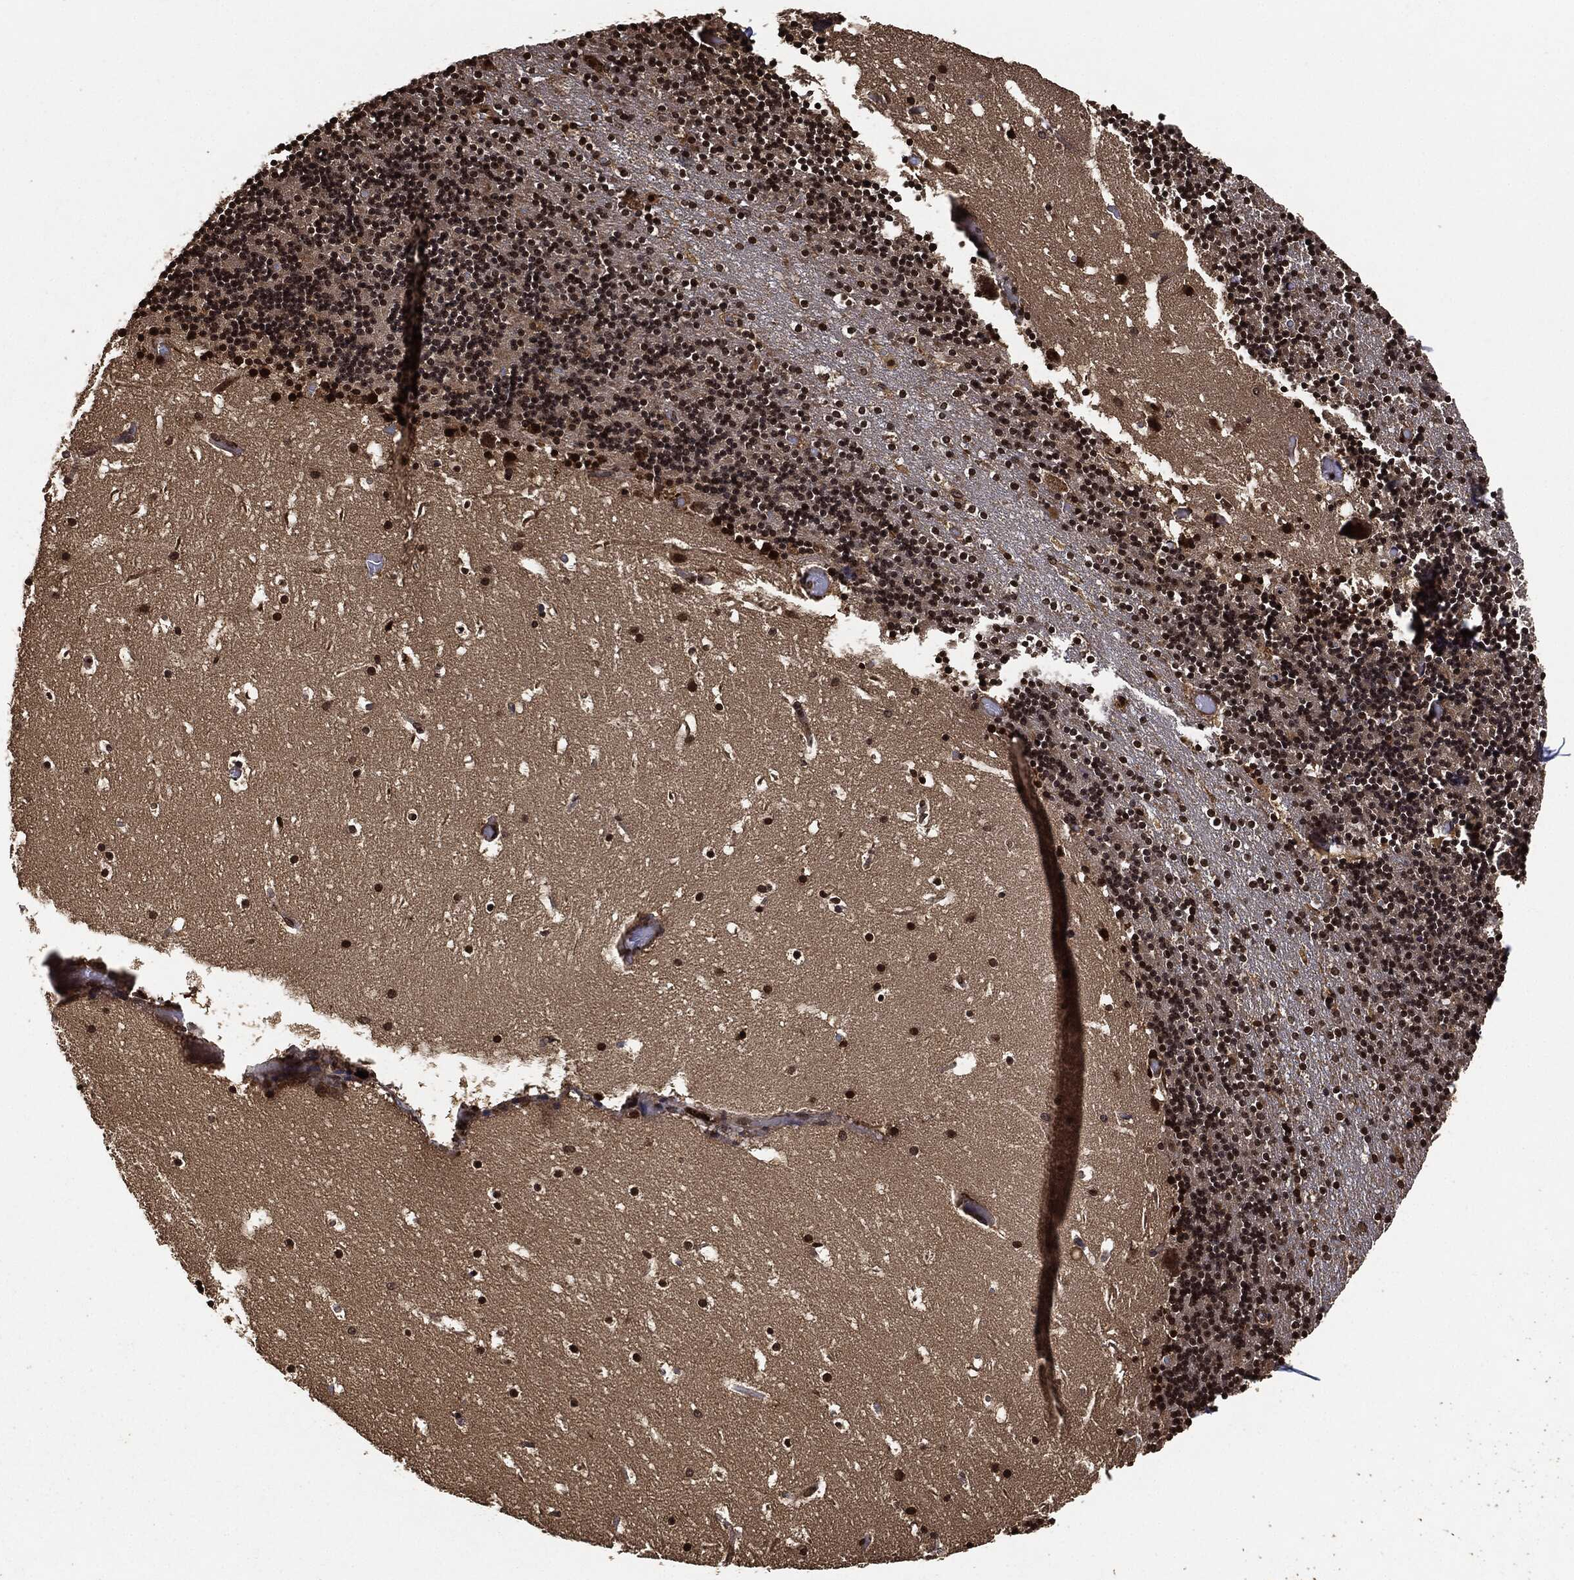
{"staining": {"intensity": "strong", "quantity": "<25%", "location": "nuclear"}, "tissue": "cerebellum", "cell_type": "Cells in granular layer", "image_type": "normal", "snomed": [{"axis": "morphology", "description": "Normal tissue, NOS"}, {"axis": "topography", "description": "Cerebellum"}], "caption": "High-magnification brightfield microscopy of benign cerebellum stained with DAB (brown) and counterstained with hematoxylin (blue). cells in granular layer exhibit strong nuclear positivity is present in about<25% of cells.", "gene": "PDK1", "patient": {"sex": "male", "age": 37}}